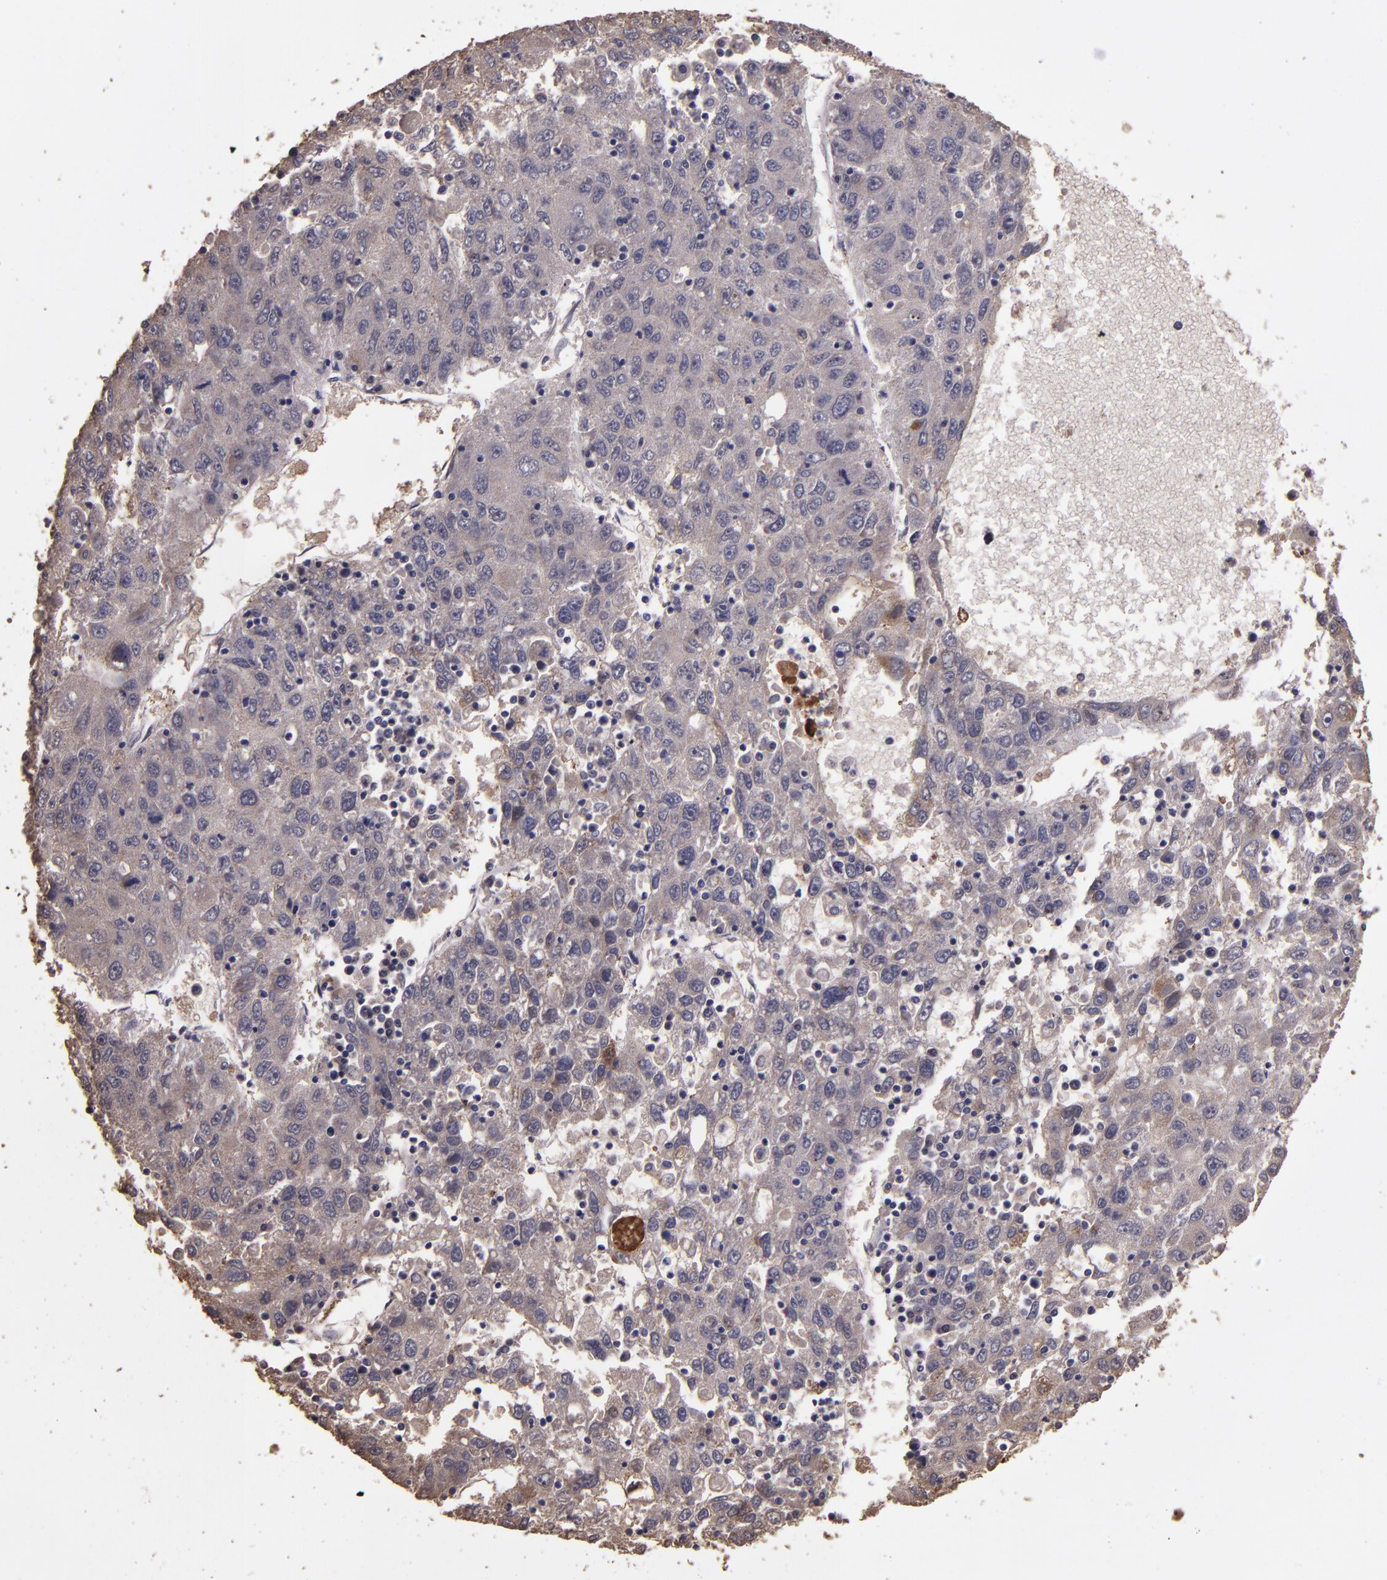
{"staining": {"intensity": "weak", "quantity": ">75%", "location": "cytoplasmic/membranous"}, "tissue": "liver cancer", "cell_type": "Tumor cells", "image_type": "cancer", "snomed": [{"axis": "morphology", "description": "Carcinoma, Hepatocellular, NOS"}, {"axis": "topography", "description": "Liver"}], "caption": "Tumor cells display weak cytoplasmic/membranous expression in approximately >75% of cells in liver cancer (hepatocellular carcinoma).", "gene": "SERPINF2", "patient": {"sex": "male", "age": 49}}